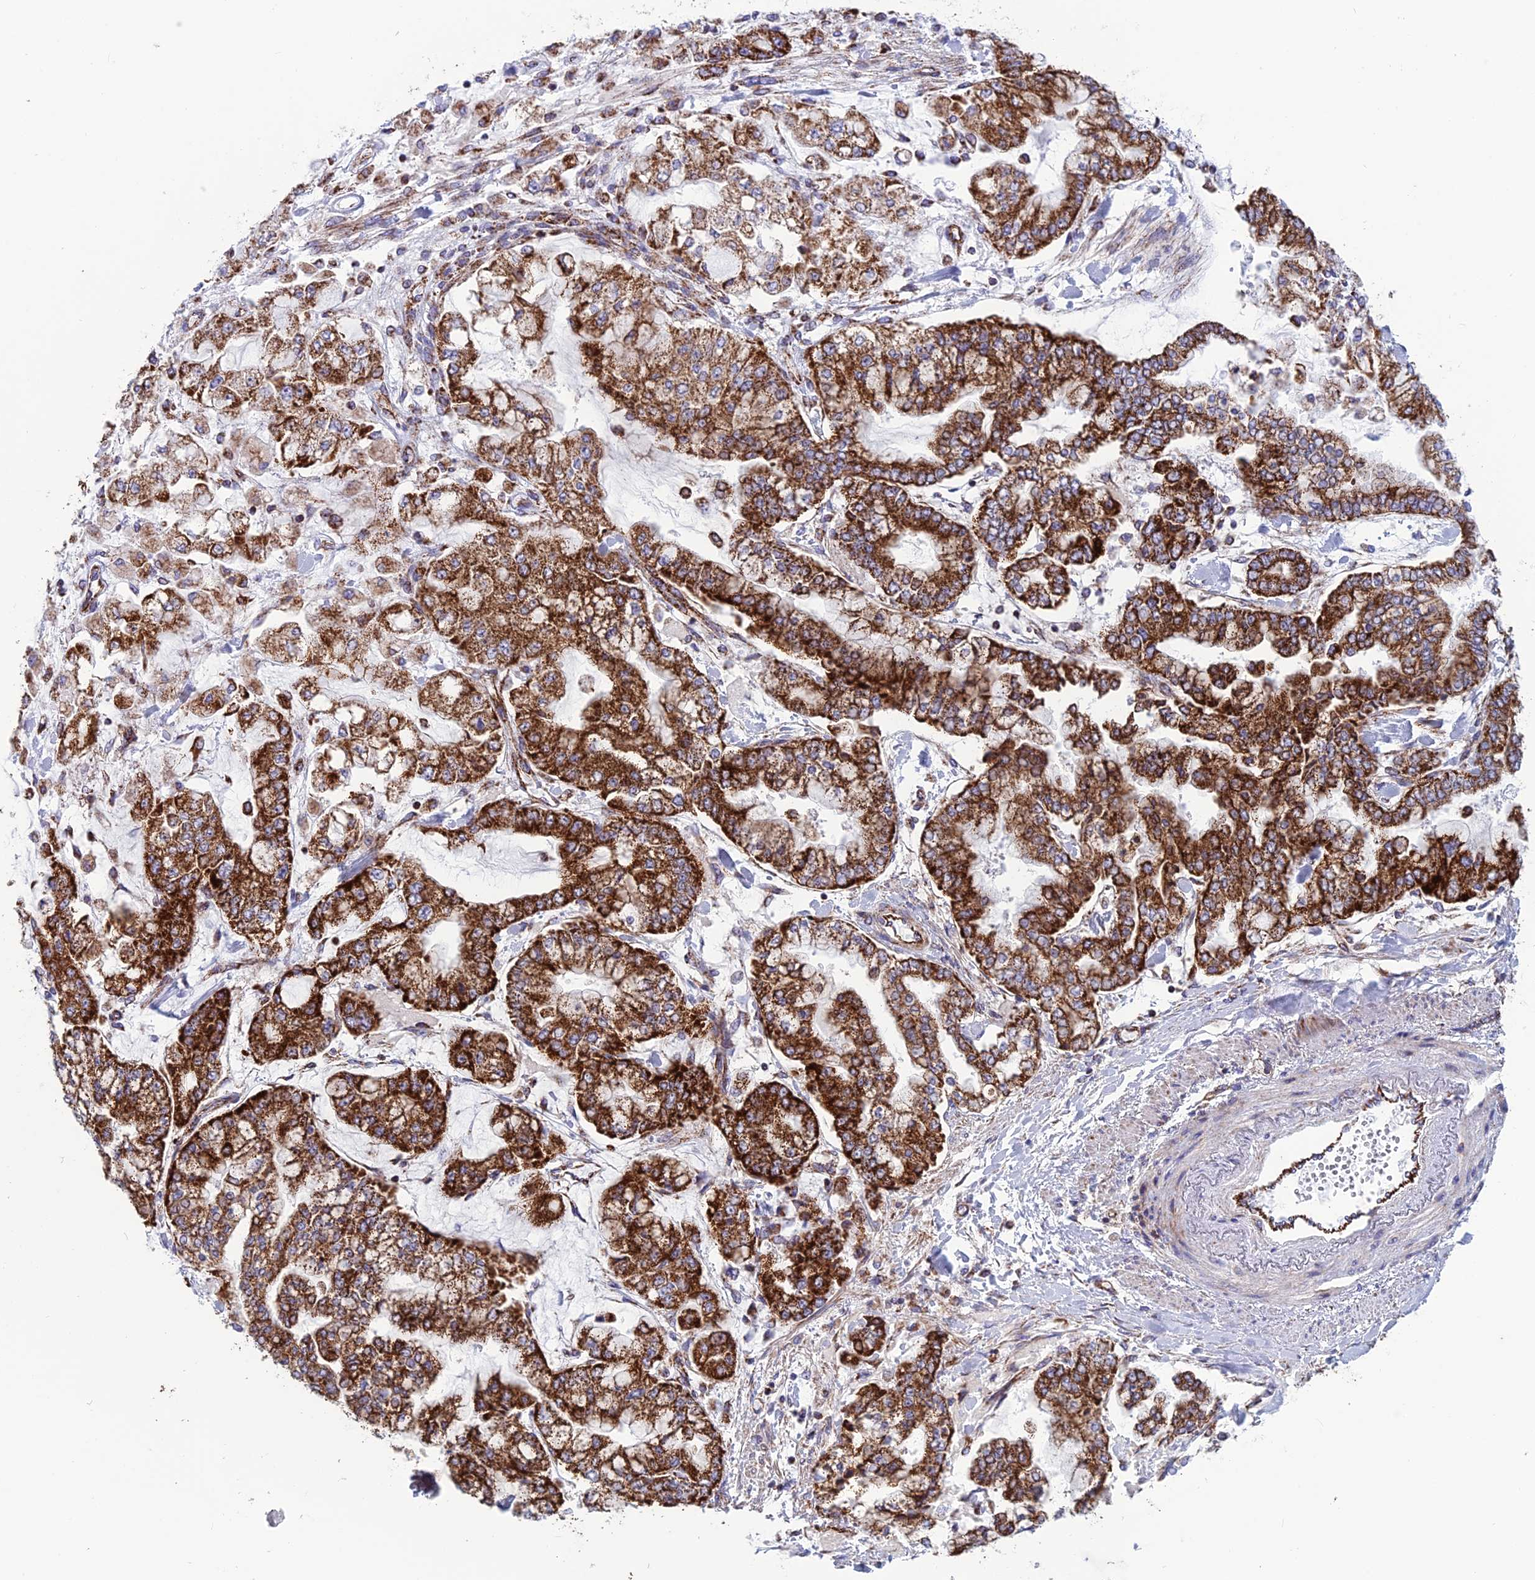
{"staining": {"intensity": "strong", "quantity": ">75%", "location": "cytoplasmic/membranous"}, "tissue": "stomach cancer", "cell_type": "Tumor cells", "image_type": "cancer", "snomed": [{"axis": "morphology", "description": "Normal tissue, NOS"}, {"axis": "morphology", "description": "Adenocarcinoma, NOS"}, {"axis": "topography", "description": "Stomach, upper"}, {"axis": "topography", "description": "Stomach"}], "caption": "Strong cytoplasmic/membranous protein staining is identified in about >75% of tumor cells in stomach cancer. The staining is performed using DAB (3,3'-diaminobenzidine) brown chromogen to label protein expression. The nuclei are counter-stained blue using hematoxylin.", "gene": "MRPS18B", "patient": {"sex": "male", "age": 76}}